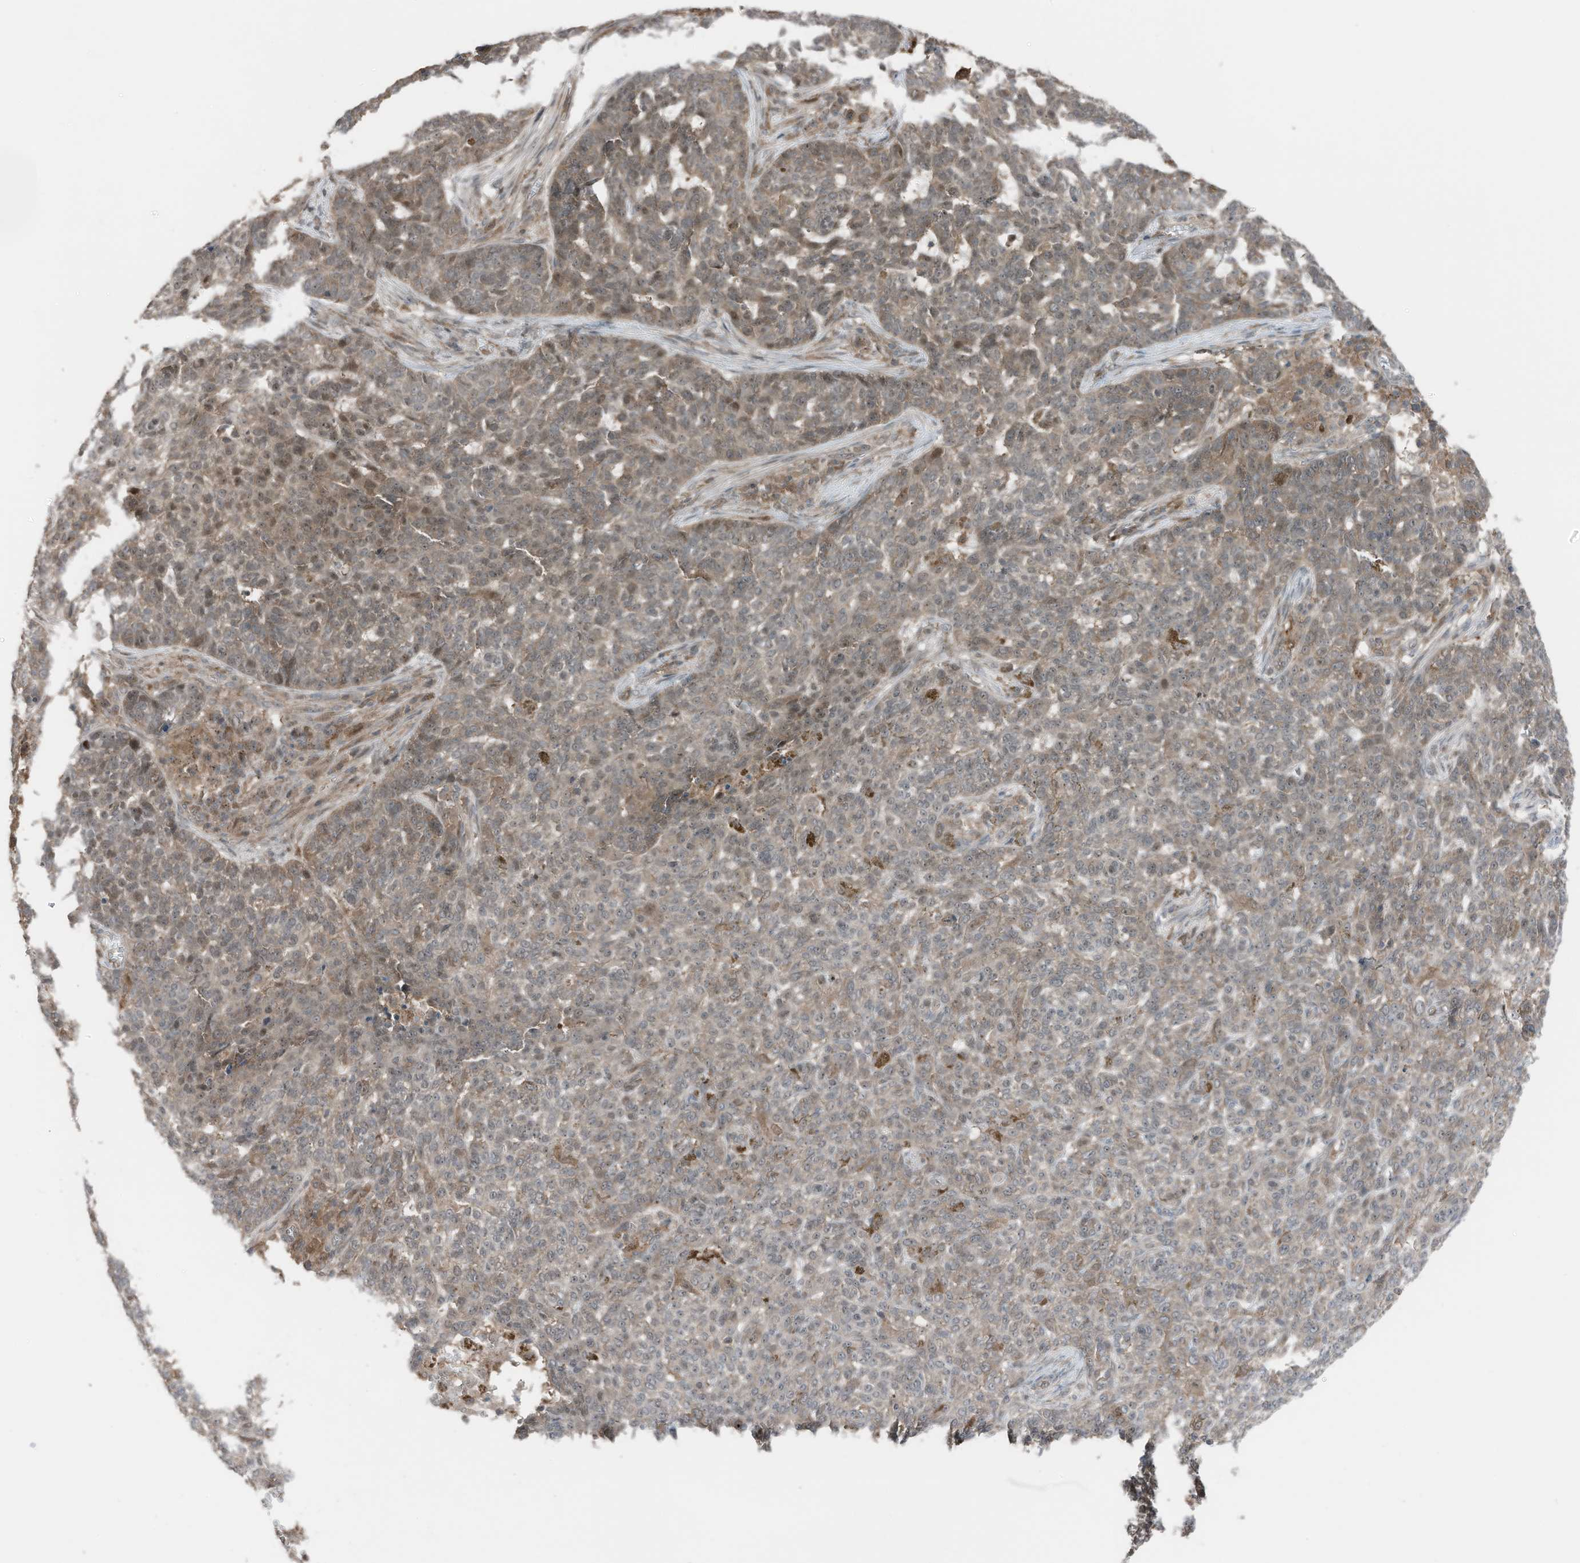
{"staining": {"intensity": "weak", "quantity": ">75%", "location": "cytoplasmic/membranous"}, "tissue": "skin cancer", "cell_type": "Tumor cells", "image_type": "cancer", "snomed": [{"axis": "morphology", "description": "Basal cell carcinoma"}, {"axis": "topography", "description": "Skin"}], "caption": "Human basal cell carcinoma (skin) stained with a protein marker demonstrates weak staining in tumor cells.", "gene": "TXNDC9", "patient": {"sex": "male", "age": 85}}